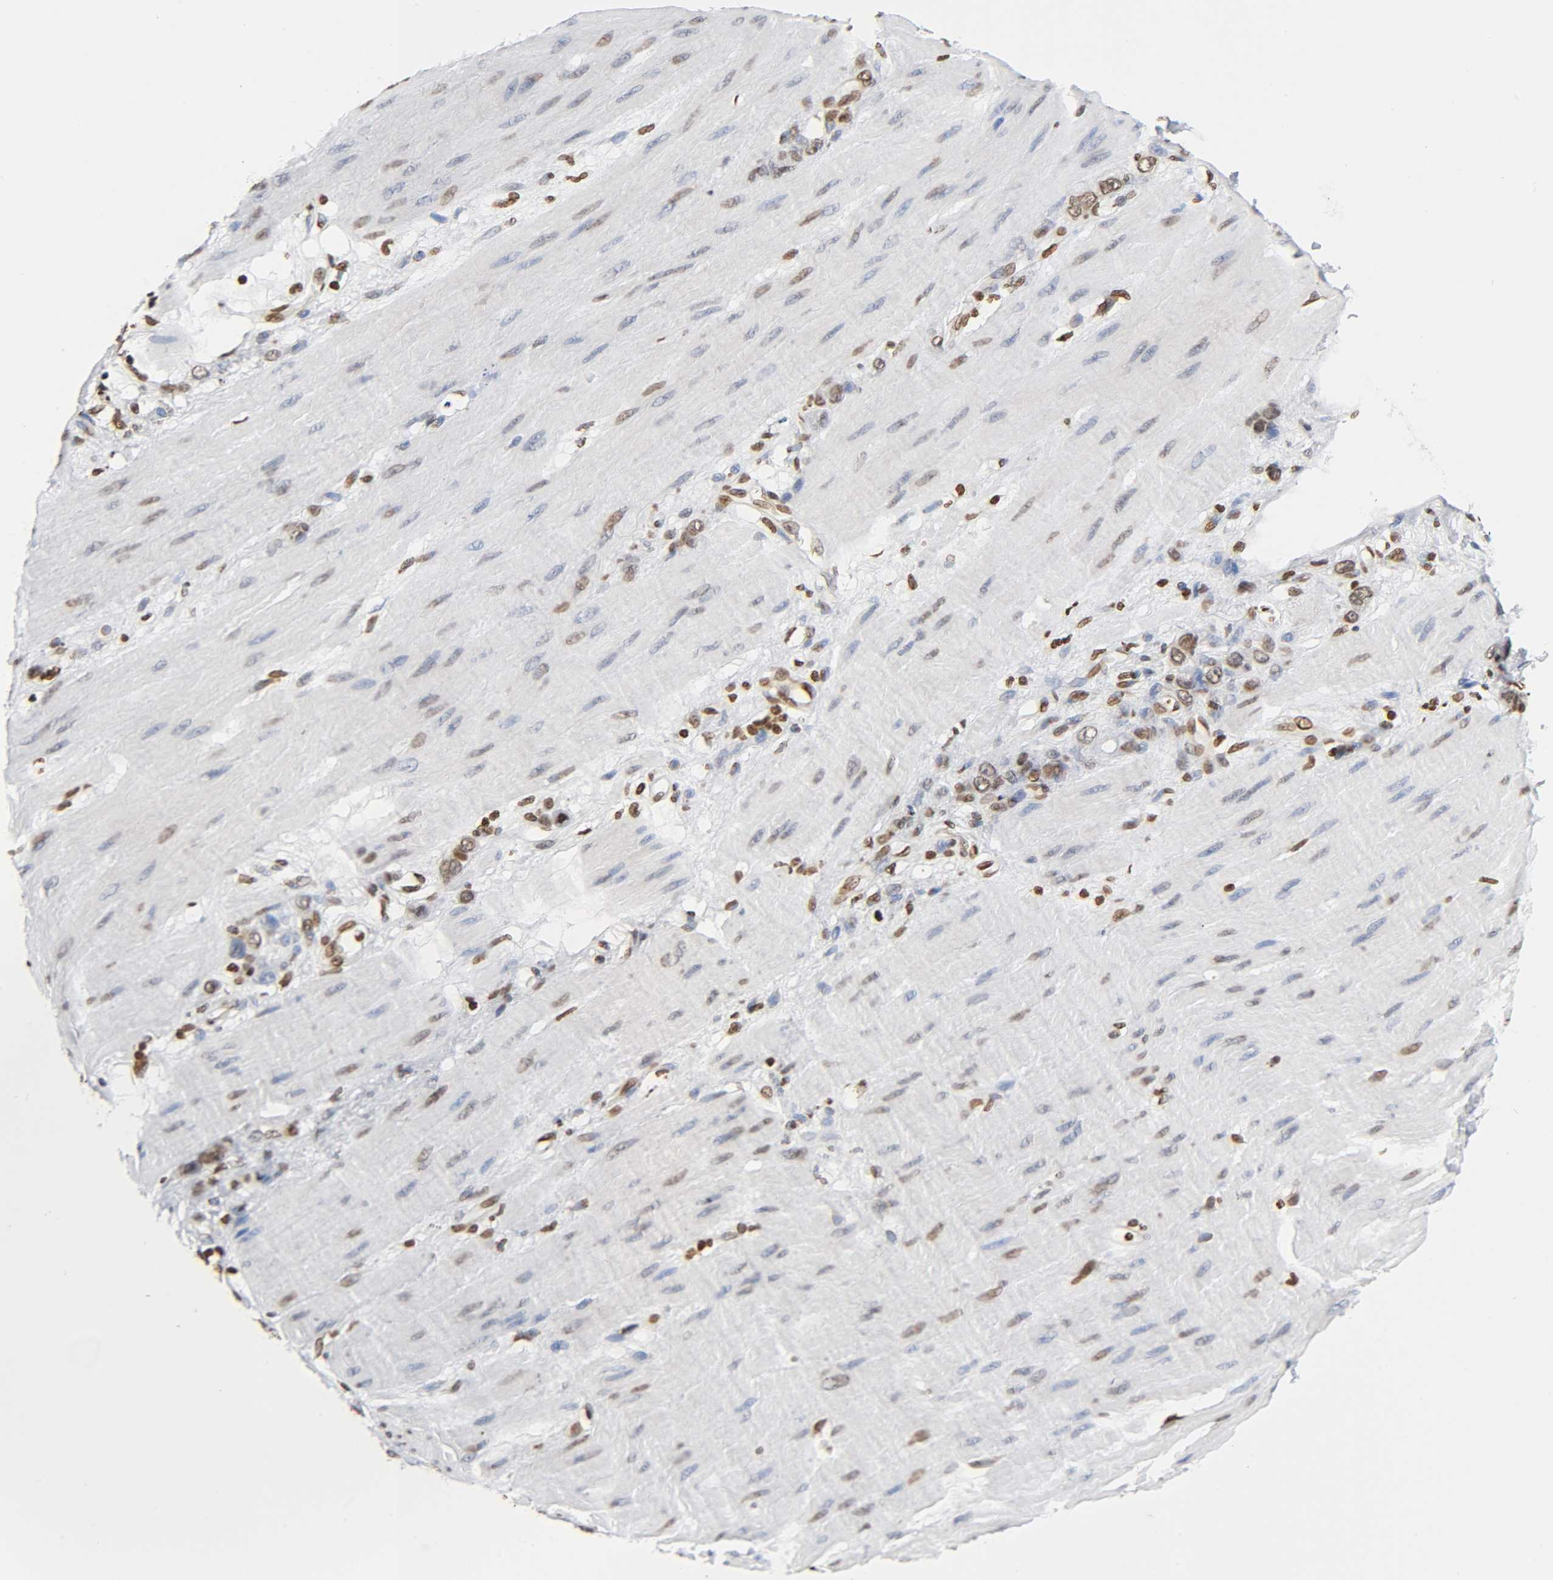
{"staining": {"intensity": "moderate", "quantity": ">75%", "location": "nuclear"}, "tissue": "stomach cancer", "cell_type": "Tumor cells", "image_type": "cancer", "snomed": [{"axis": "morphology", "description": "Adenocarcinoma, NOS"}, {"axis": "topography", "description": "Stomach"}], "caption": "A micrograph of stomach cancer (adenocarcinoma) stained for a protein shows moderate nuclear brown staining in tumor cells.", "gene": "HOXA6", "patient": {"sex": "male", "age": 82}}